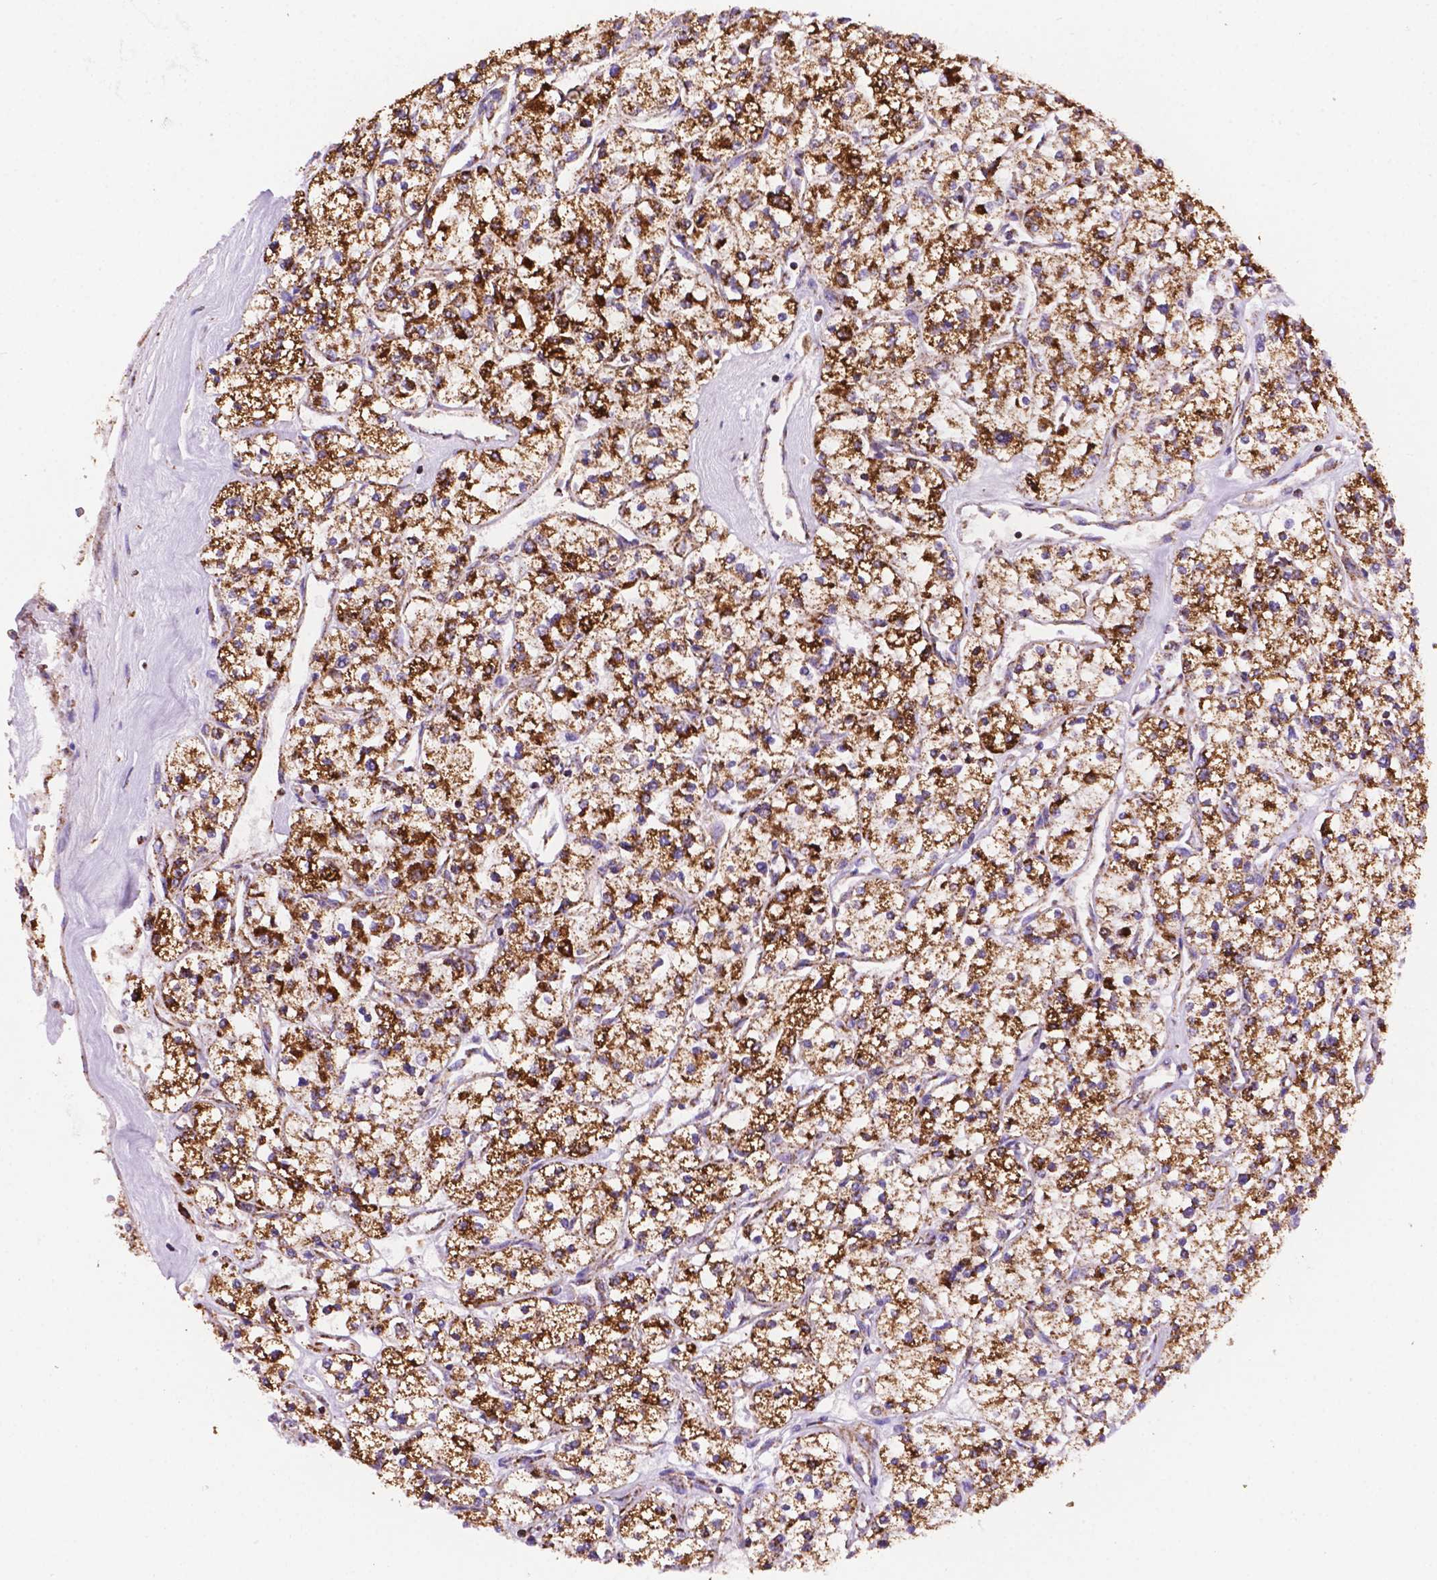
{"staining": {"intensity": "strong", "quantity": ">75%", "location": "cytoplasmic/membranous"}, "tissue": "renal cancer", "cell_type": "Tumor cells", "image_type": "cancer", "snomed": [{"axis": "morphology", "description": "Adenocarcinoma, NOS"}, {"axis": "topography", "description": "Kidney"}], "caption": "Renal cancer tissue exhibits strong cytoplasmic/membranous staining in about >75% of tumor cells, visualized by immunohistochemistry.", "gene": "HSPD1", "patient": {"sex": "male", "age": 80}}